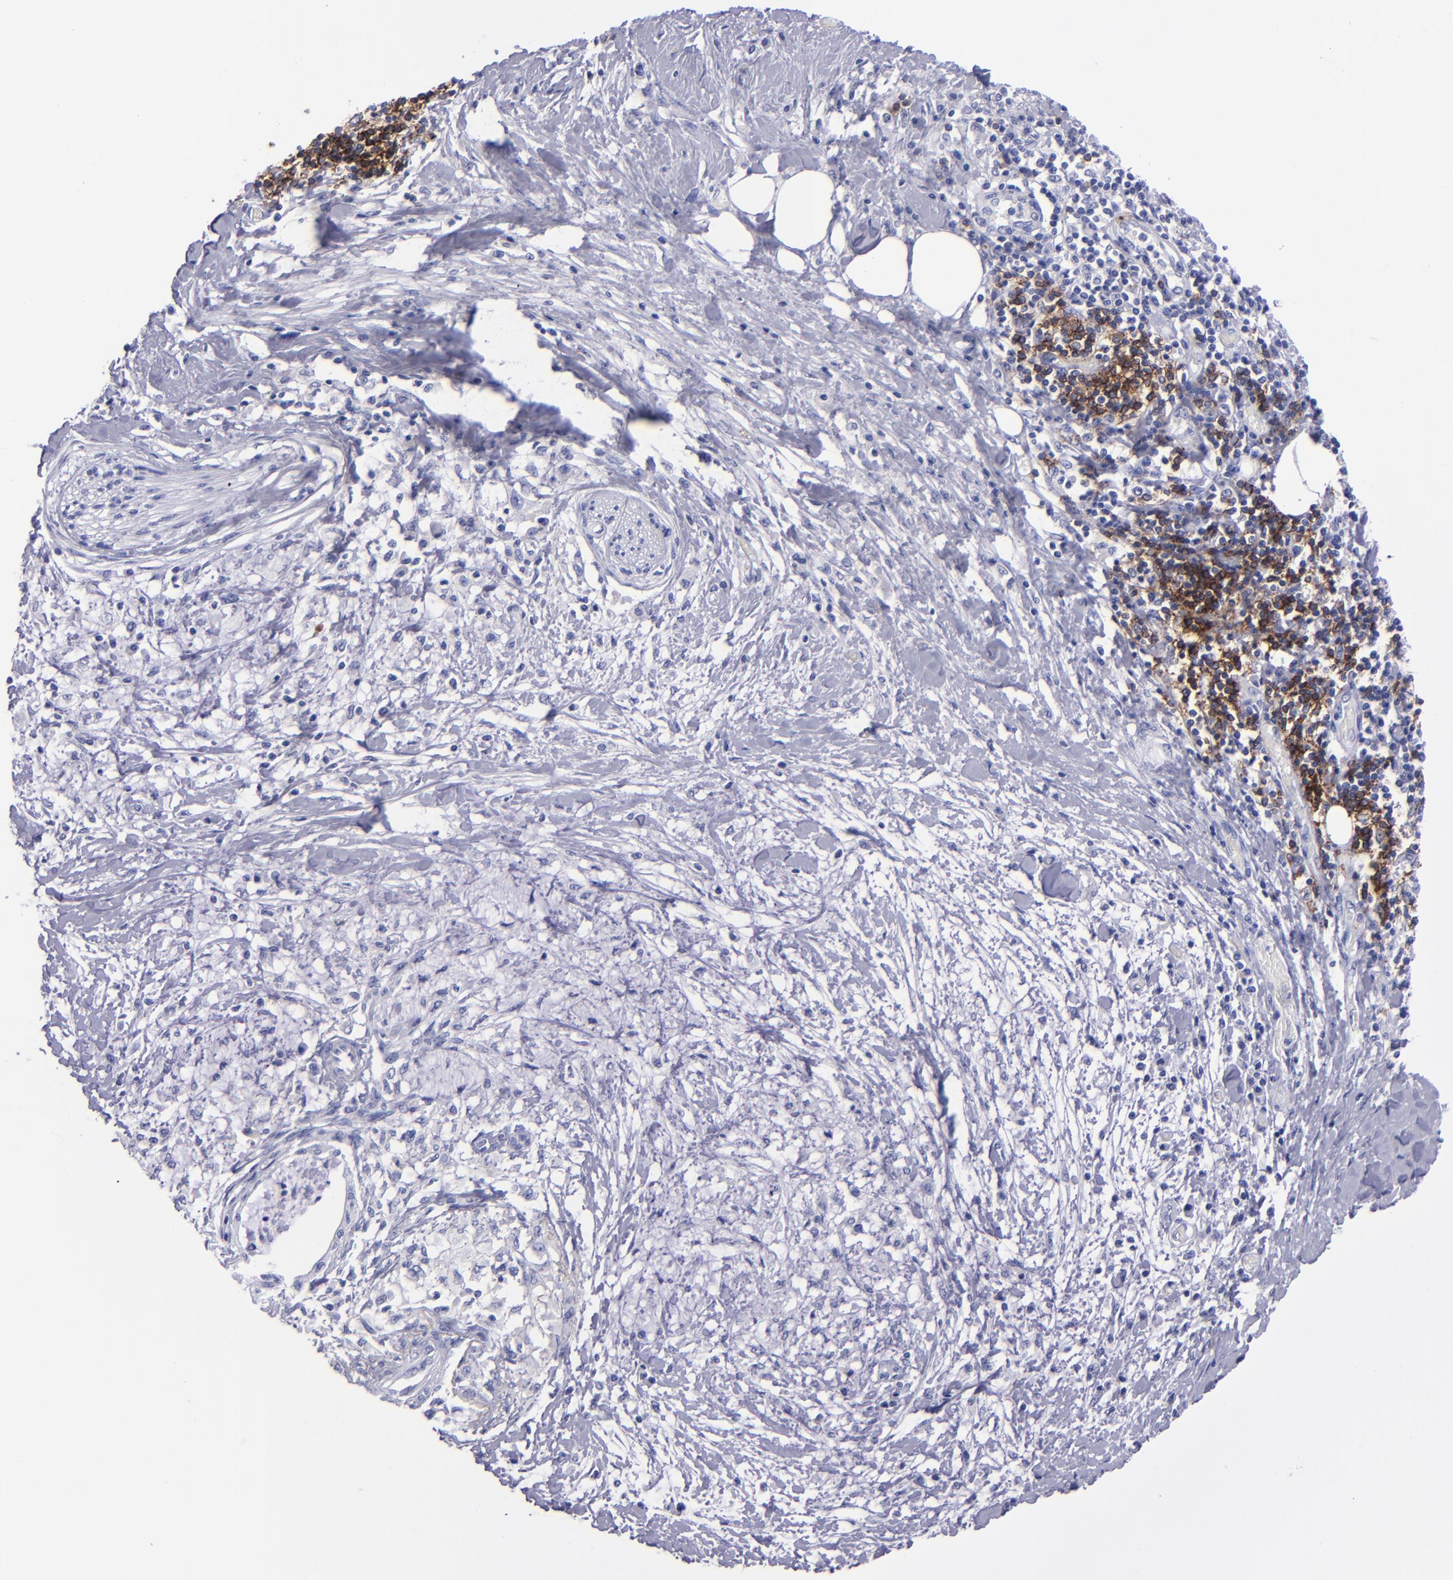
{"staining": {"intensity": "negative", "quantity": "none", "location": "none"}, "tissue": "pancreatic cancer", "cell_type": "Tumor cells", "image_type": "cancer", "snomed": [{"axis": "morphology", "description": "Adenocarcinoma, NOS"}, {"axis": "topography", "description": "Pancreas"}], "caption": "The image exhibits no staining of tumor cells in pancreatic cancer.", "gene": "CD37", "patient": {"sex": "female", "age": 64}}